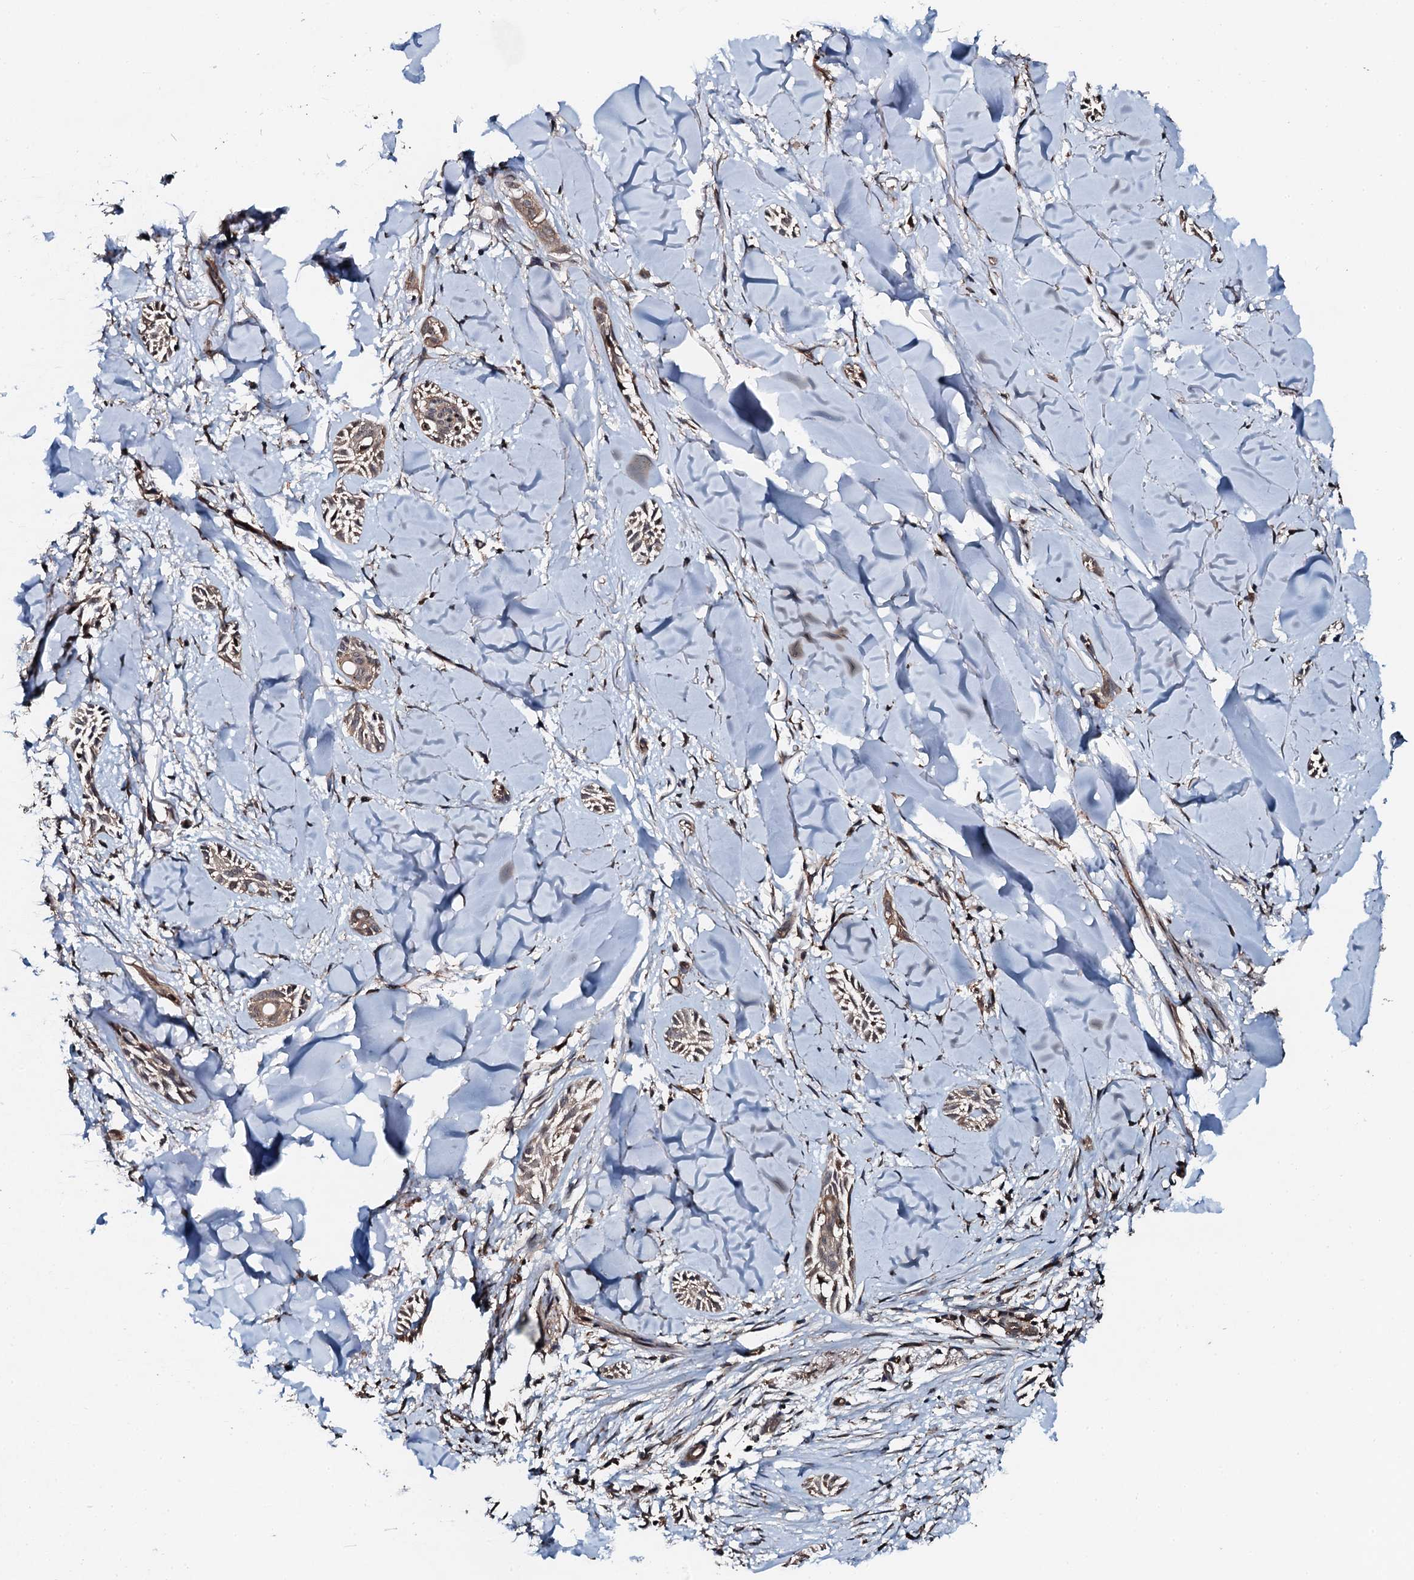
{"staining": {"intensity": "weak", "quantity": ">75%", "location": "cytoplasmic/membranous"}, "tissue": "skin cancer", "cell_type": "Tumor cells", "image_type": "cancer", "snomed": [{"axis": "morphology", "description": "Basal cell carcinoma"}, {"axis": "topography", "description": "Skin"}], "caption": "Human basal cell carcinoma (skin) stained for a protein (brown) shows weak cytoplasmic/membranous positive expression in approximately >75% of tumor cells.", "gene": "FLYWCH1", "patient": {"sex": "female", "age": 59}}